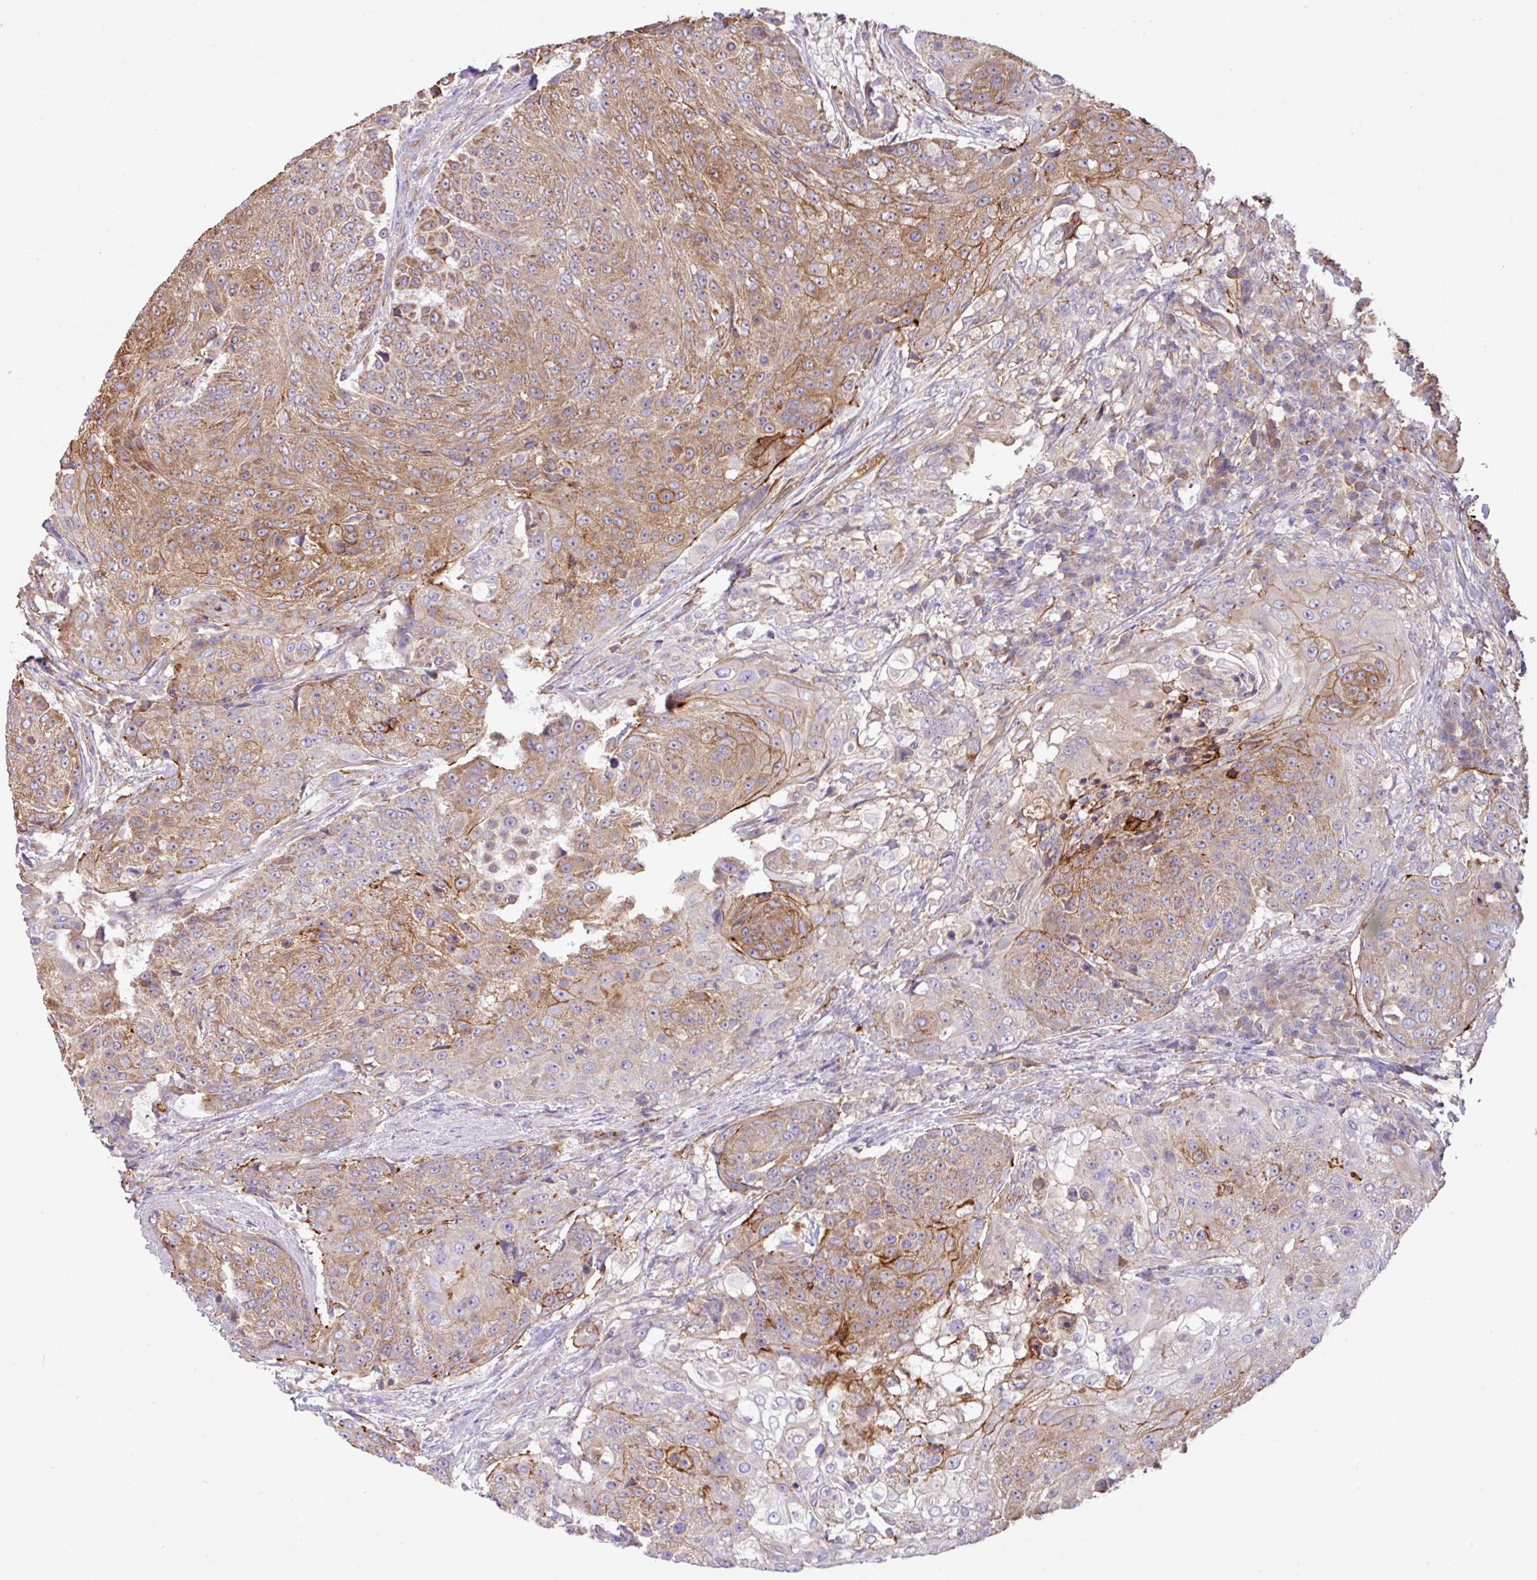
{"staining": {"intensity": "moderate", "quantity": ">75%", "location": "cytoplasmic/membranous"}, "tissue": "urothelial cancer", "cell_type": "Tumor cells", "image_type": "cancer", "snomed": [{"axis": "morphology", "description": "Urothelial carcinoma, High grade"}, {"axis": "topography", "description": "Urinary bladder"}], "caption": "The photomicrograph reveals immunohistochemical staining of urothelial cancer. There is moderate cytoplasmic/membranous staining is appreciated in about >75% of tumor cells.", "gene": "LRRC53", "patient": {"sex": "female", "age": 63}}